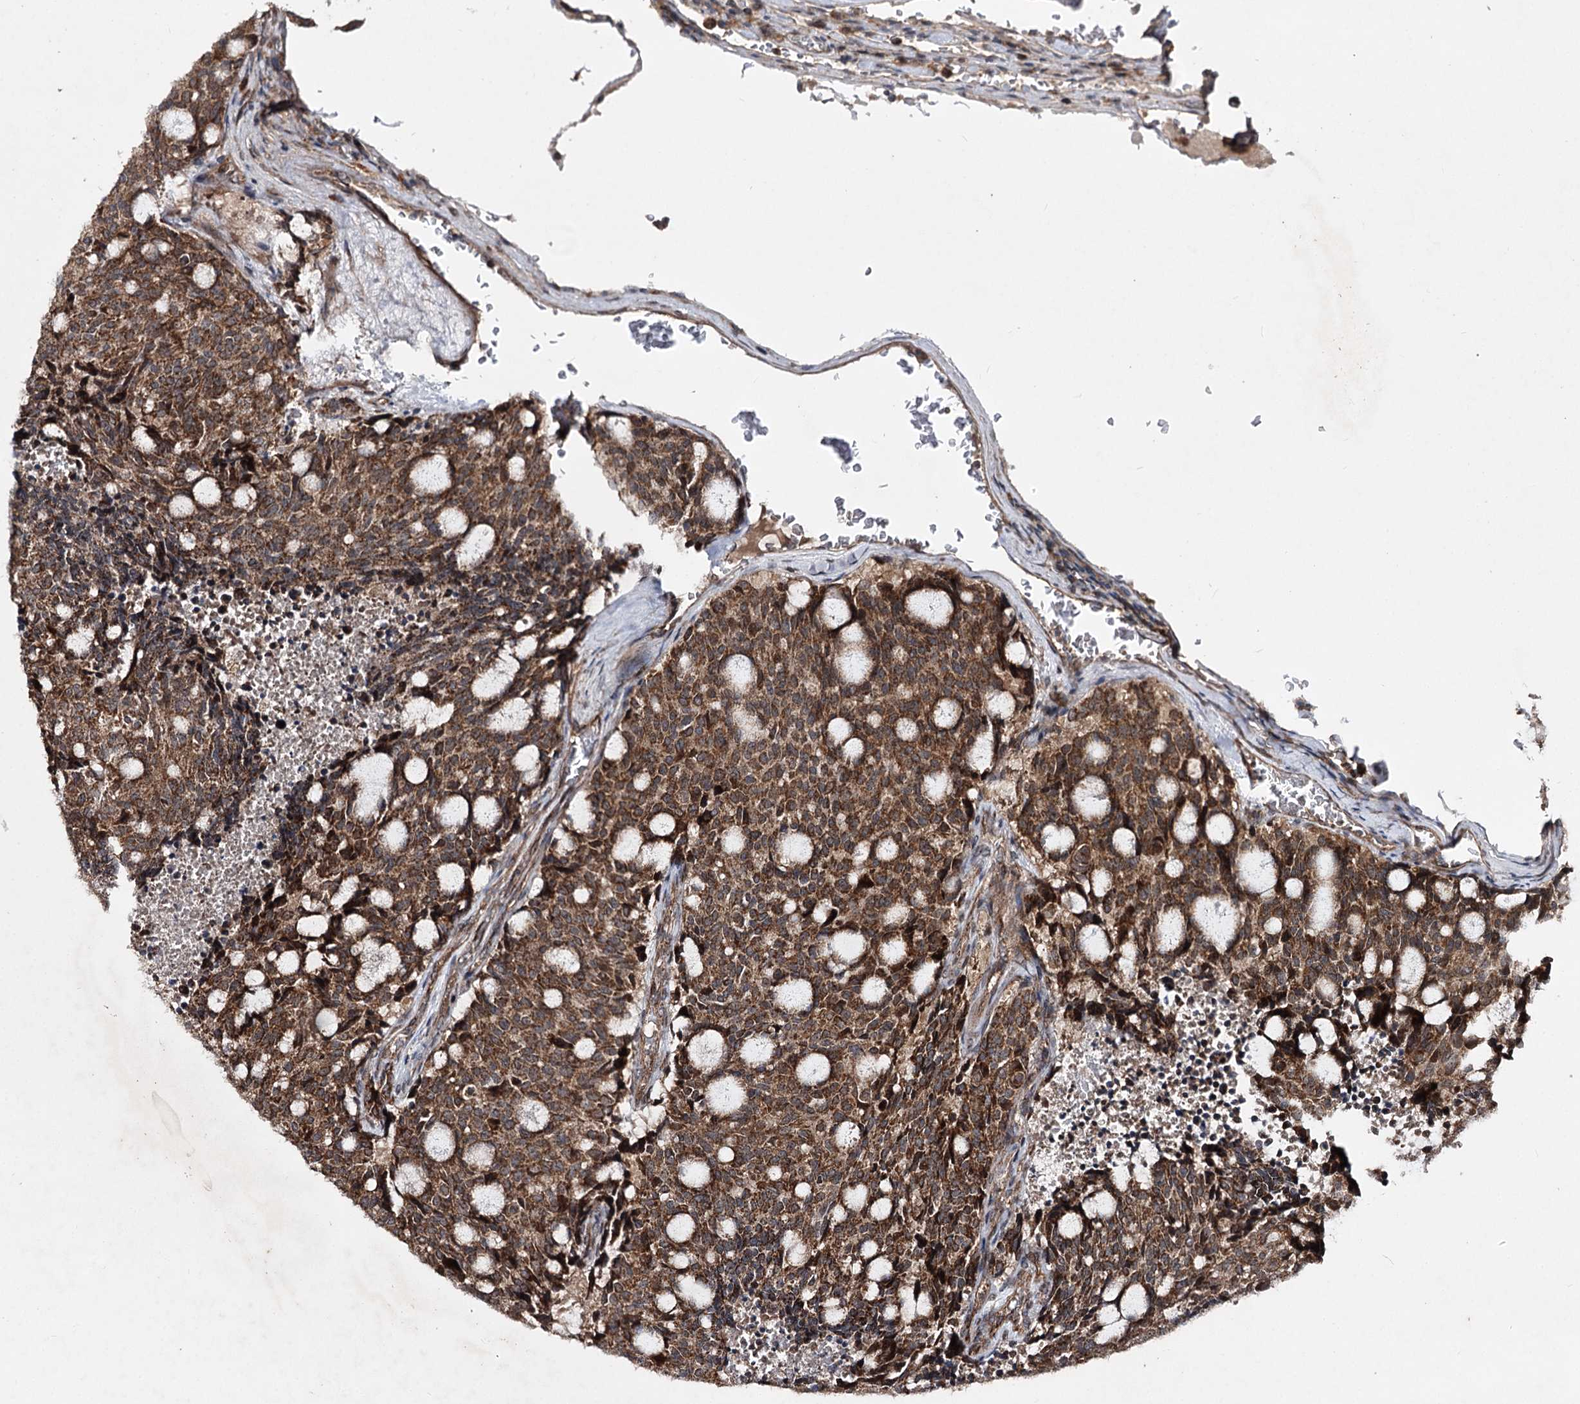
{"staining": {"intensity": "moderate", "quantity": ">75%", "location": "cytoplasmic/membranous"}, "tissue": "carcinoid", "cell_type": "Tumor cells", "image_type": "cancer", "snomed": [{"axis": "morphology", "description": "Carcinoid, malignant, NOS"}, {"axis": "topography", "description": "Pancreas"}], "caption": "Carcinoid (malignant) stained with a brown dye reveals moderate cytoplasmic/membranous positive staining in about >75% of tumor cells.", "gene": "MINDY3", "patient": {"sex": "female", "age": 54}}